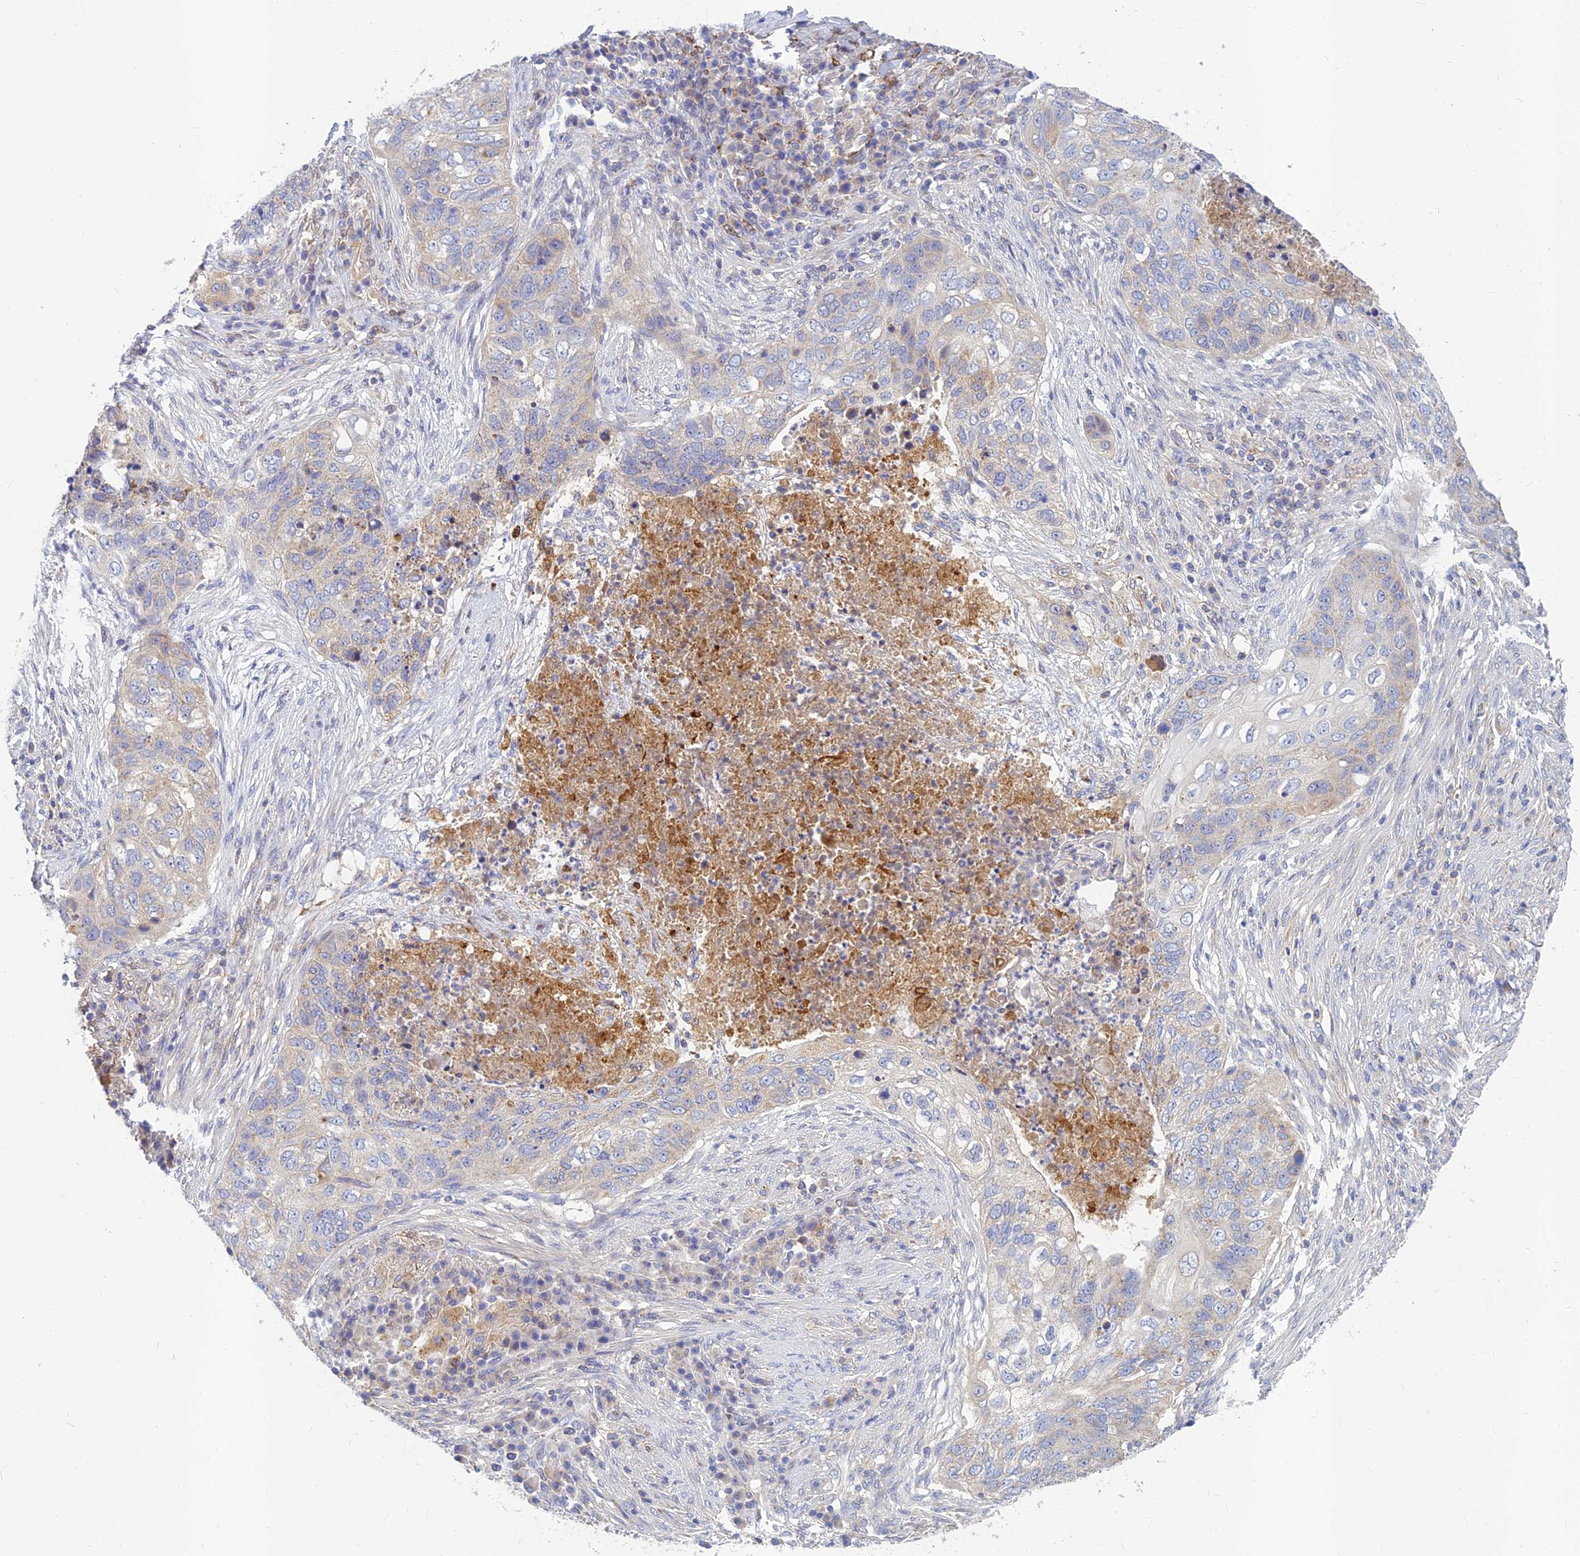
{"staining": {"intensity": "weak", "quantity": "<25%", "location": "cytoplasmic/membranous"}, "tissue": "lung cancer", "cell_type": "Tumor cells", "image_type": "cancer", "snomed": [{"axis": "morphology", "description": "Squamous cell carcinoma, NOS"}, {"axis": "topography", "description": "Lung"}], "caption": "Immunohistochemistry image of human squamous cell carcinoma (lung) stained for a protein (brown), which shows no positivity in tumor cells.", "gene": "CACNA1B", "patient": {"sex": "female", "age": 63}}